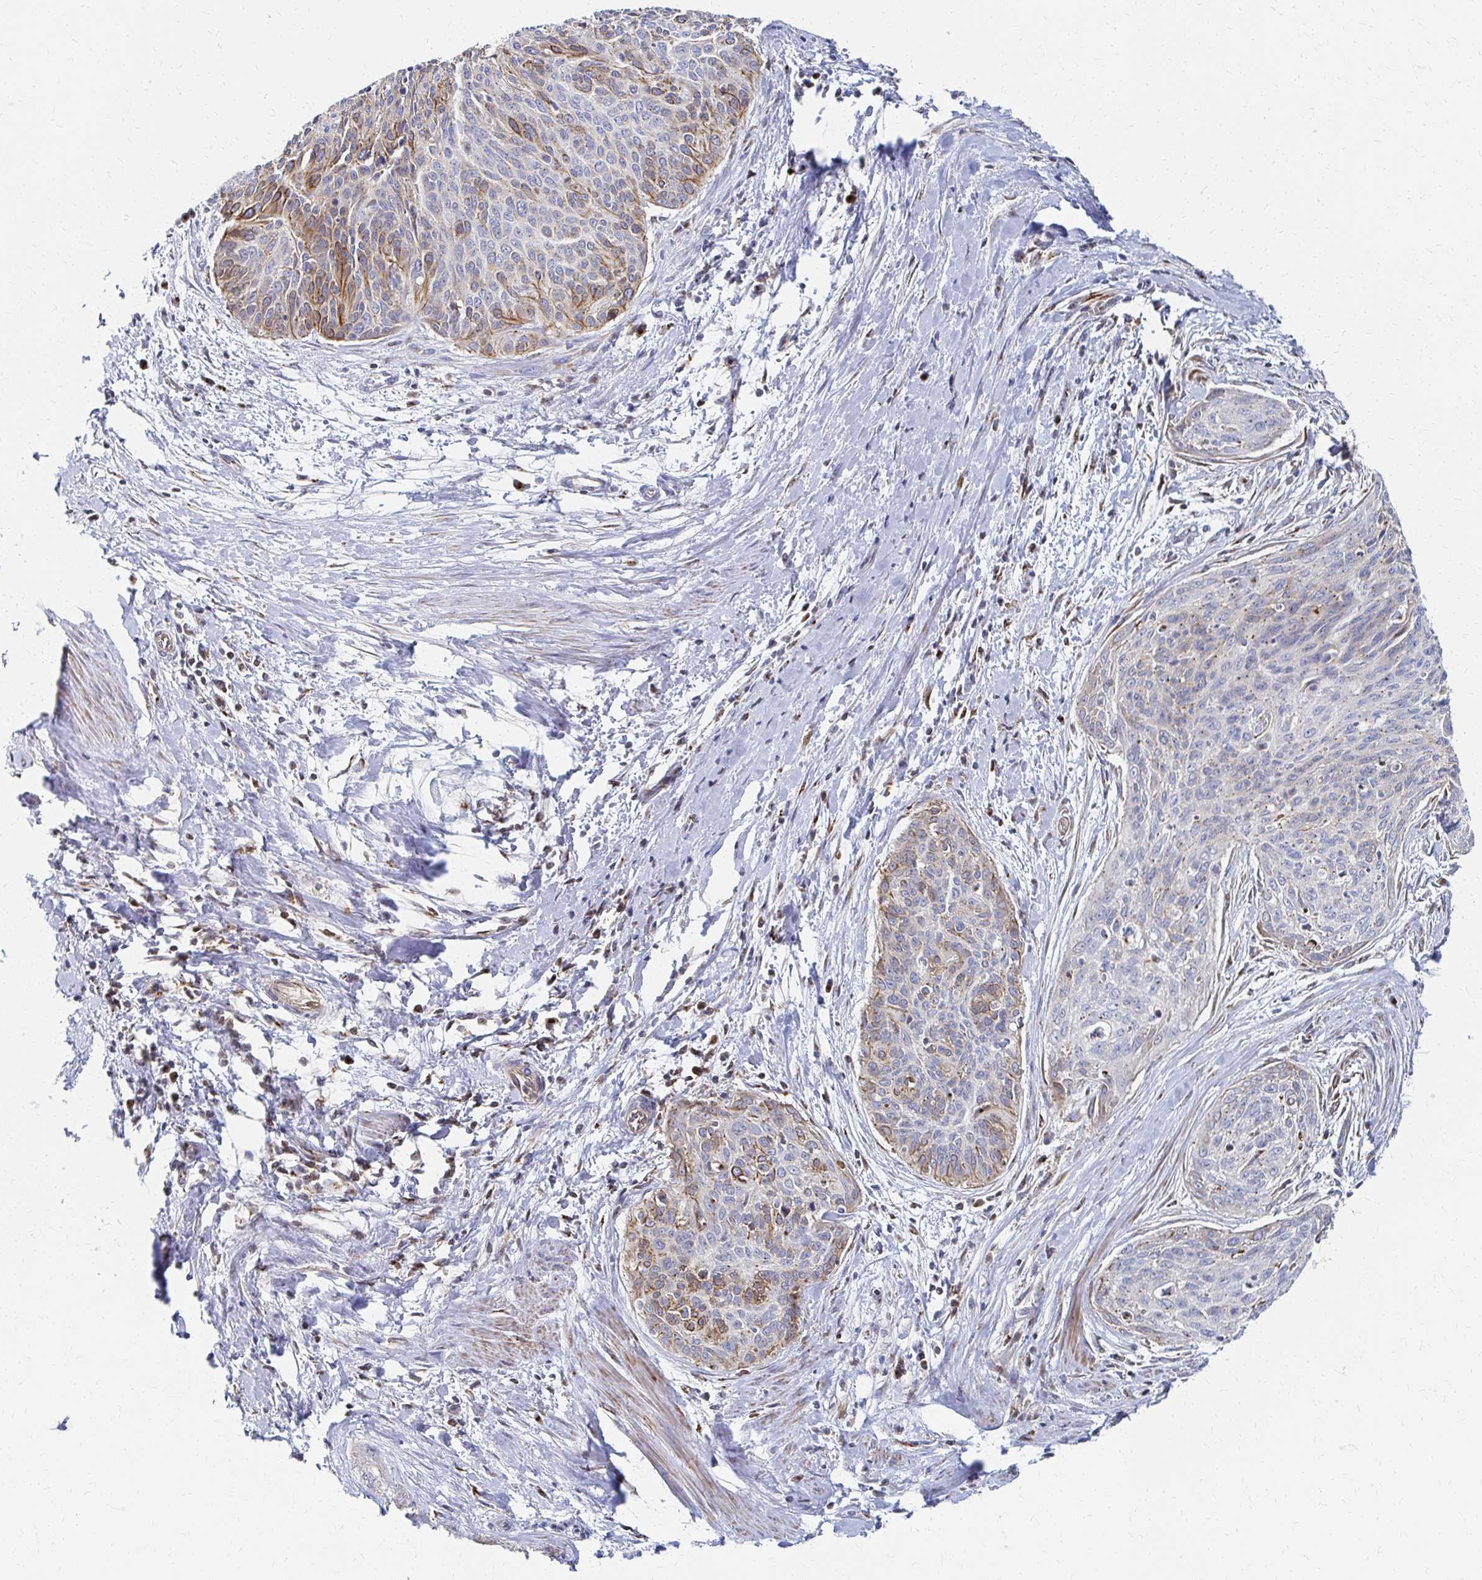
{"staining": {"intensity": "moderate", "quantity": "<25%", "location": "cytoplasmic/membranous"}, "tissue": "cervical cancer", "cell_type": "Tumor cells", "image_type": "cancer", "snomed": [{"axis": "morphology", "description": "Squamous cell carcinoma, NOS"}, {"axis": "topography", "description": "Cervix"}], "caption": "High-magnification brightfield microscopy of cervical cancer stained with DAB (brown) and counterstained with hematoxylin (blue). tumor cells exhibit moderate cytoplasmic/membranous positivity is seen in approximately<25% of cells.", "gene": "MAN1A1", "patient": {"sex": "female", "age": 55}}